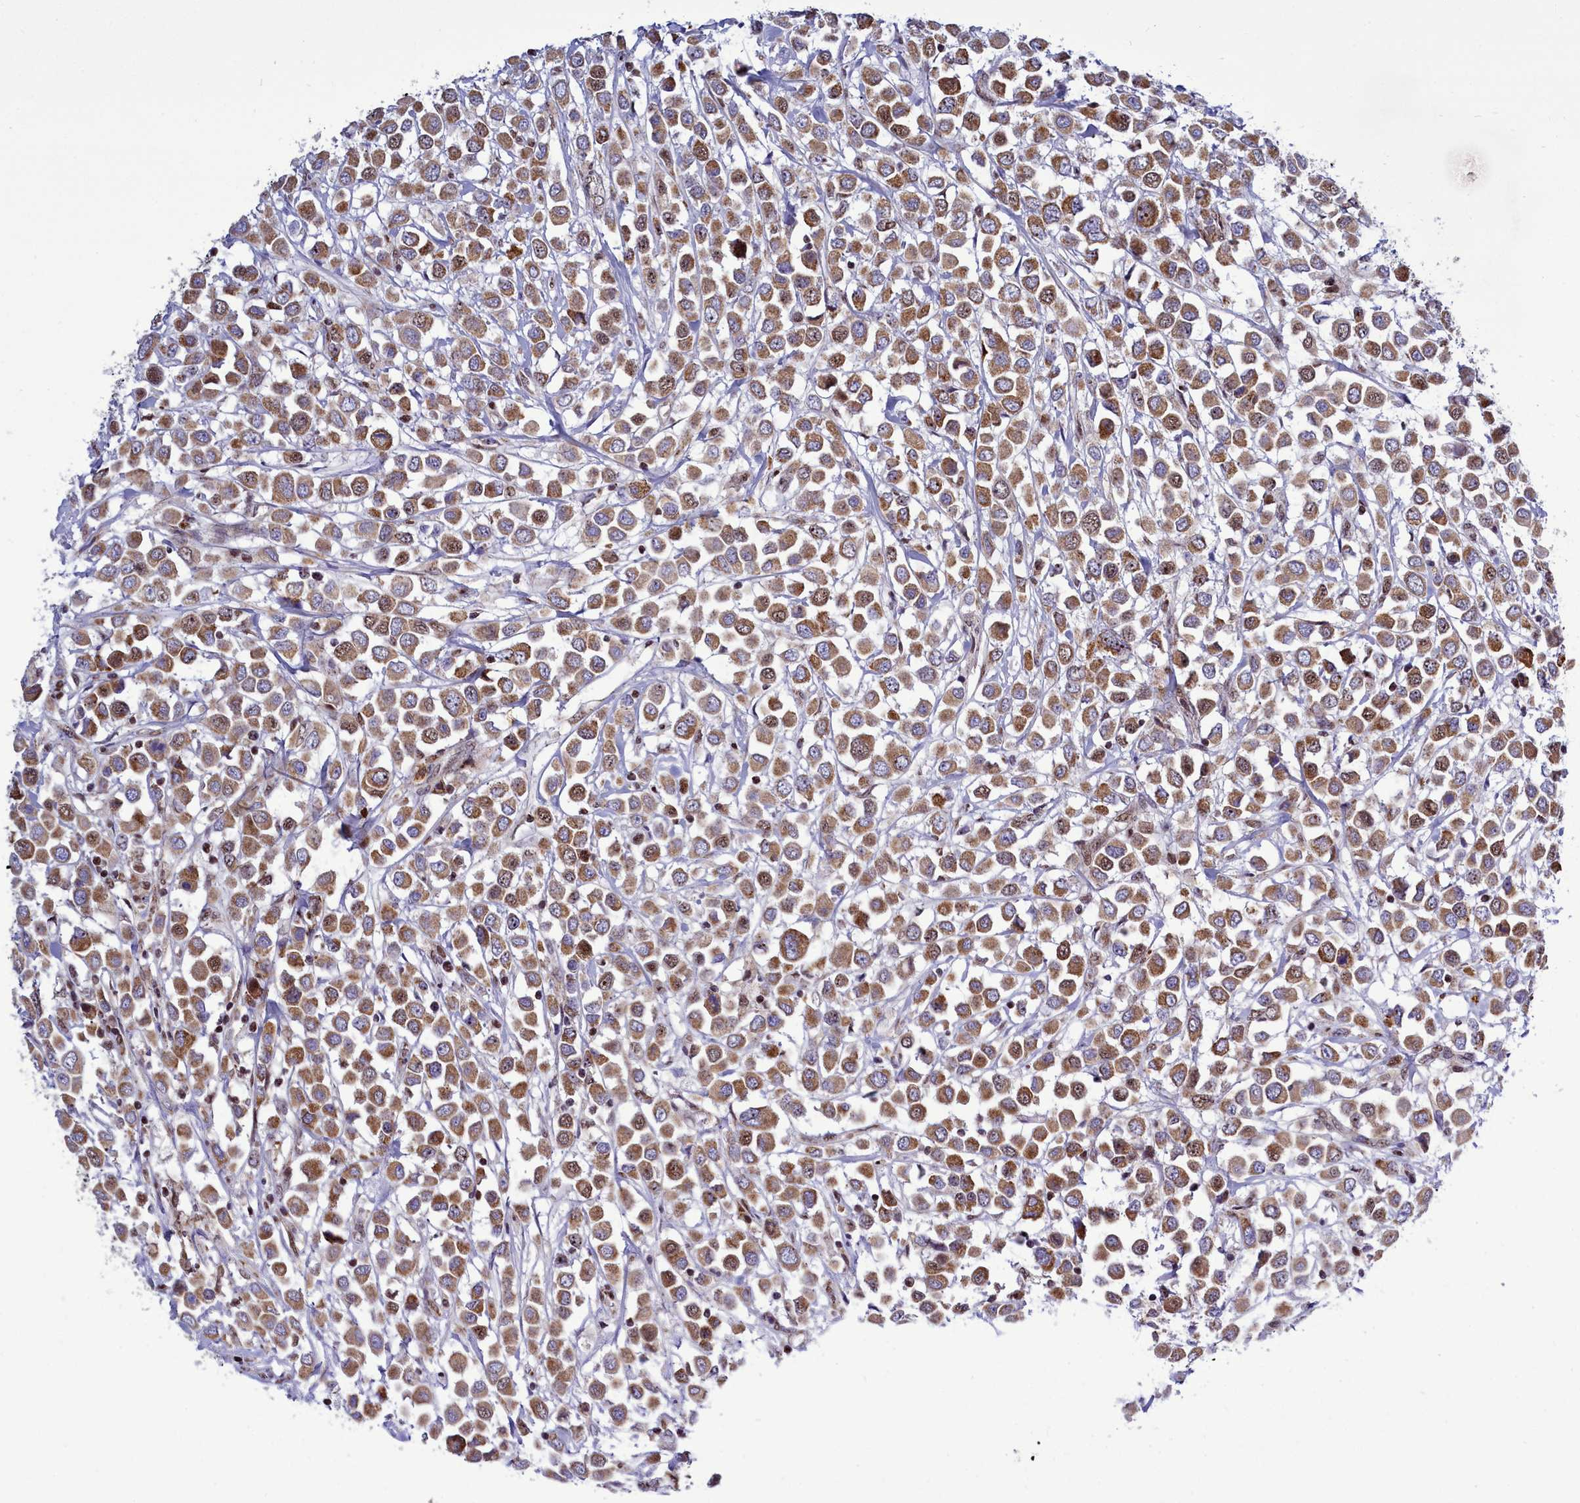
{"staining": {"intensity": "moderate", "quantity": ">75%", "location": "cytoplasmic/membranous,nuclear"}, "tissue": "breast cancer", "cell_type": "Tumor cells", "image_type": "cancer", "snomed": [{"axis": "morphology", "description": "Duct carcinoma"}, {"axis": "topography", "description": "Breast"}], "caption": "Immunohistochemical staining of human infiltrating ductal carcinoma (breast) reveals medium levels of moderate cytoplasmic/membranous and nuclear staining in approximately >75% of tumor cells.", "gene": "POM121L2", "patient": {"sex": "female", "age": 61}}